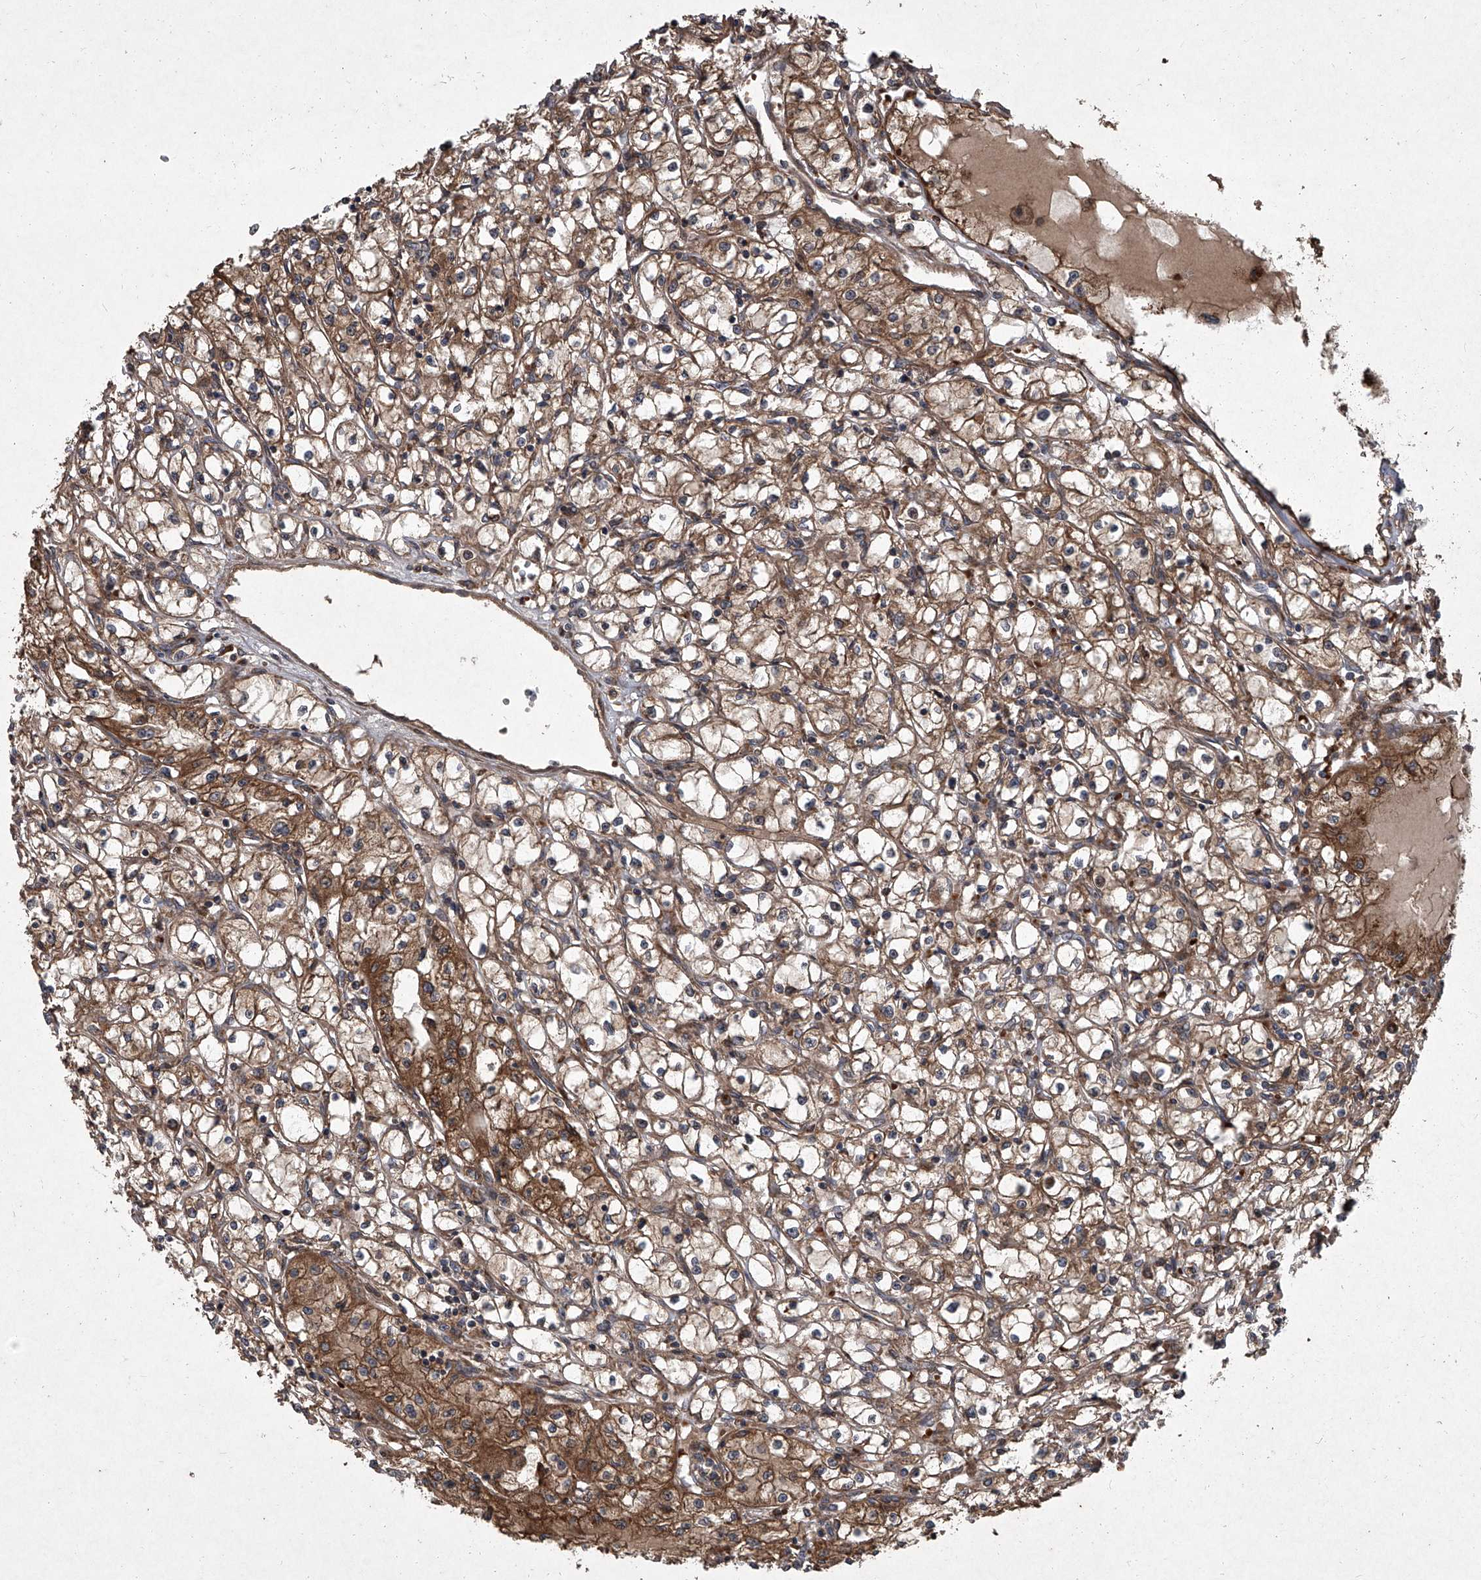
{"staining": {"intensity": "moderate", "quantity": ">75%", "location": "cytoplasmic/membranous"}, "tissue": "renal cancer", "cell_type": "Tumor cells", "image_type": "cancer", "snomed": [{"axis": "morphology", "description": "Adenocarcinoma, NOS"}, {"axis": "topography", "description": "Kidney"}], "caption": "This image demonstrates renal cancer stained with immunohistochemistry (IHC) to label a protein in brown. The cytoplasmic/membranous of tumor cells show moderate positivity for the protein. Nuclei are counter-stained blue.", "gene": "EVA1C", "patient": {"sex": "male", "age": 56}}